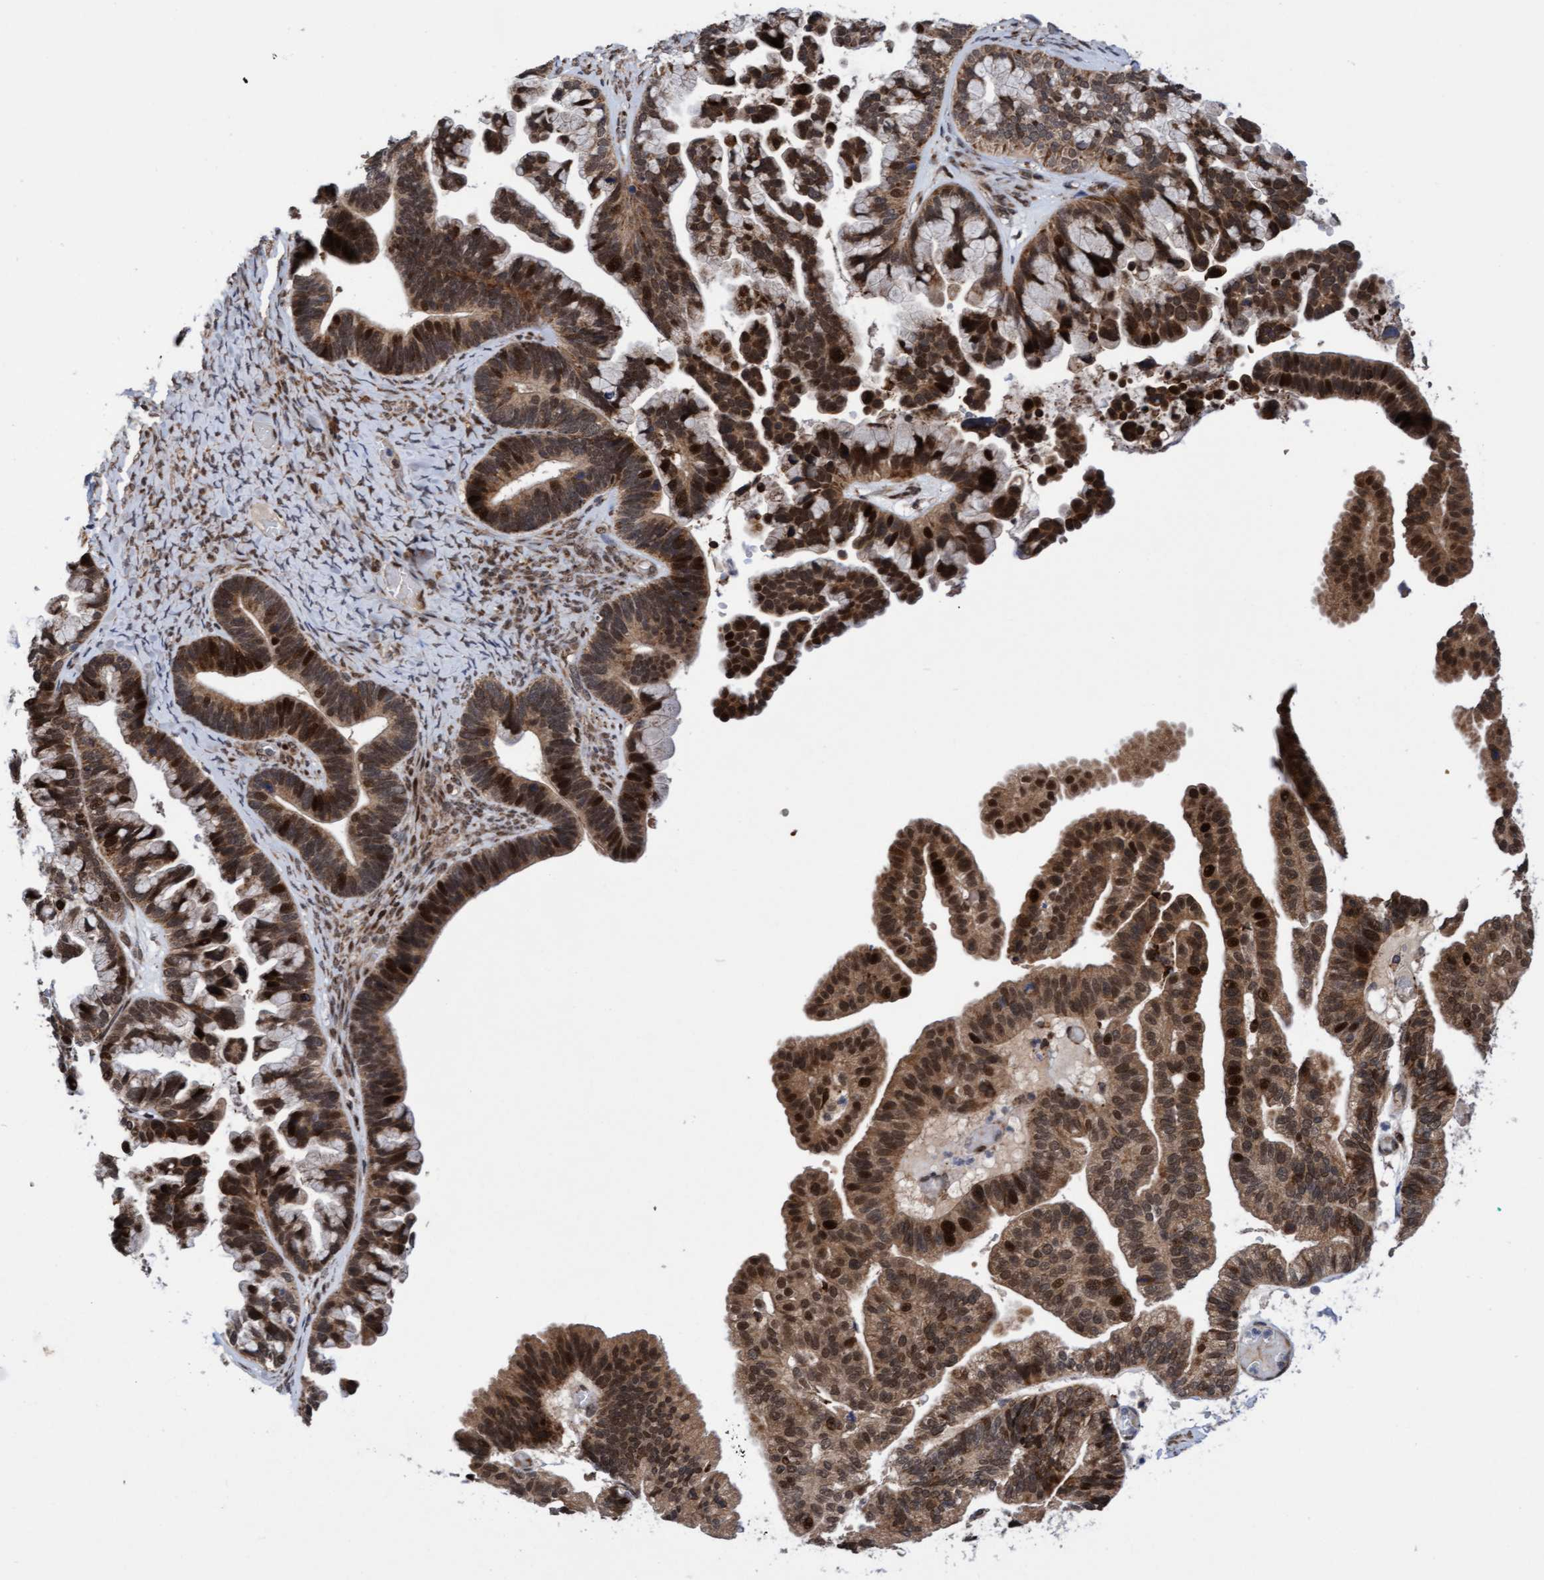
{"staining": {"intensity": "strong", "quantity": ">75%", "location": "cytoplasmic/membranous,nuclear"}, "tissue": "ovarian cancer", "cell_type": "Tumor cells", "image_type": "cancer", "snomed": [{"axis": "morphology", "description": "Cystadenocarcinoma, serous, NOS"}, {"axis": "topography", "description": "Ovary"}], "caption": "Ovarian cancer stained with a protein marker shows strong staining in tumor cells.", "gene": "TANC2", "patient": {"sex": "female", "age": 56}}